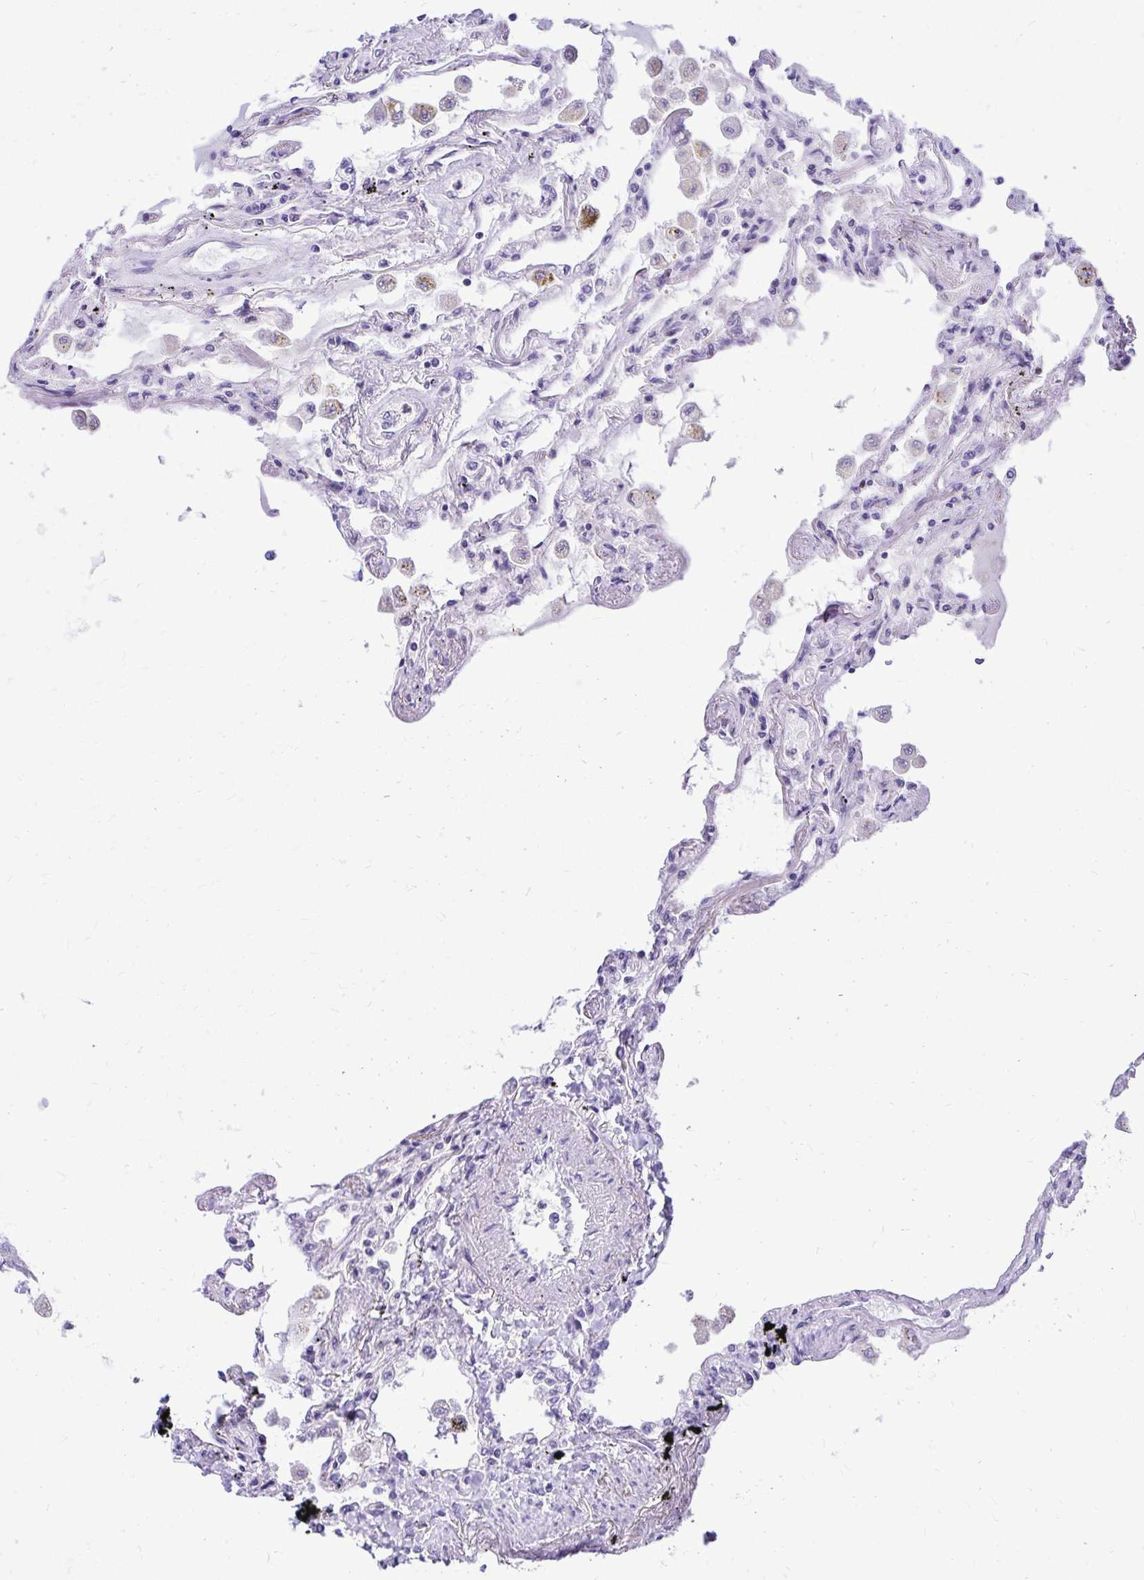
{"staining": {"intensity": "negative", "quantity": "none", "location": "none"}, "tissue": "lung", "cell_type": "Alveolar cells", "image_type": "normal", "snomed": [{"axis": "morphology", "description": "Normal tissue, NOS"}, {"axis": "morphology", "description": "Adenocarcinoma, NOS"}, {"axis": "topography", "description": "Cartilage tissue"}, {"axis": "topography", "description": "Lung"}], "caption": "Protein analysis of unremarkable lung reveals no significant positivity in alveolar cells. Nuclei are stained in blue.", "gene": "ZSWIM9", "patient": {"sex": "female", "age": 67}}